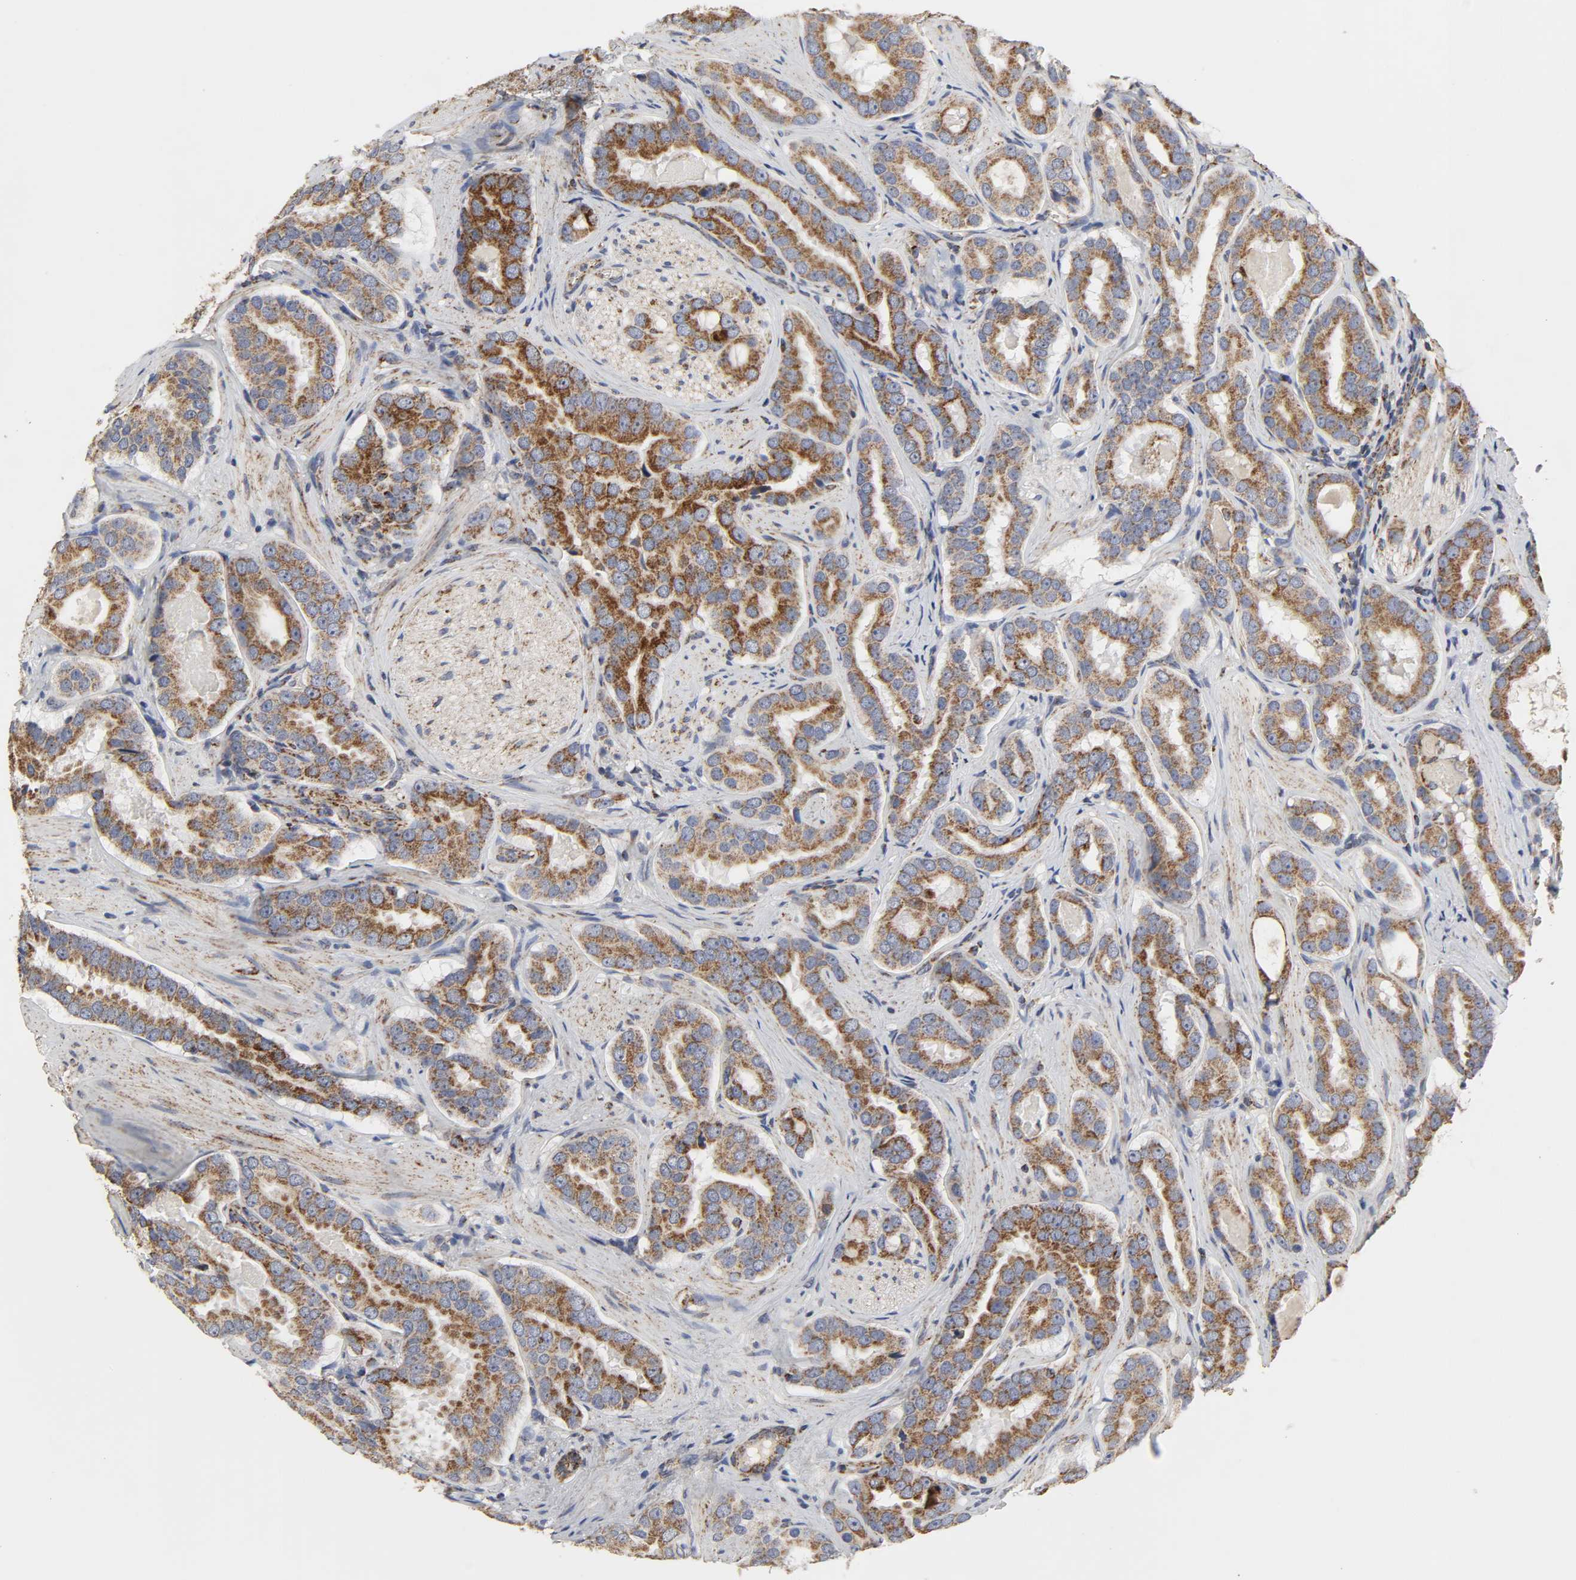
{"staining": {"intensity": "moderate", "quantity": ">75%", "location": "cytoplasmic/membranous"}, "tissue": "prostate cancer", "cell_type": "Tumor cells", "image_type": "cancer", "snomed": [{"axis": "morphology", "description": "Adenocarcinoma, Low grade"}, {"axis": "topography", "description": "Prostate"}], "caption": "Low-grade adenocarcinoma (prostate) tissue shows moderate cytoplasmic/membranous positivity in approximately >75% of tumor cells", "gene": "COX6B1", "patient": {"sex": "male", "age": 59}}